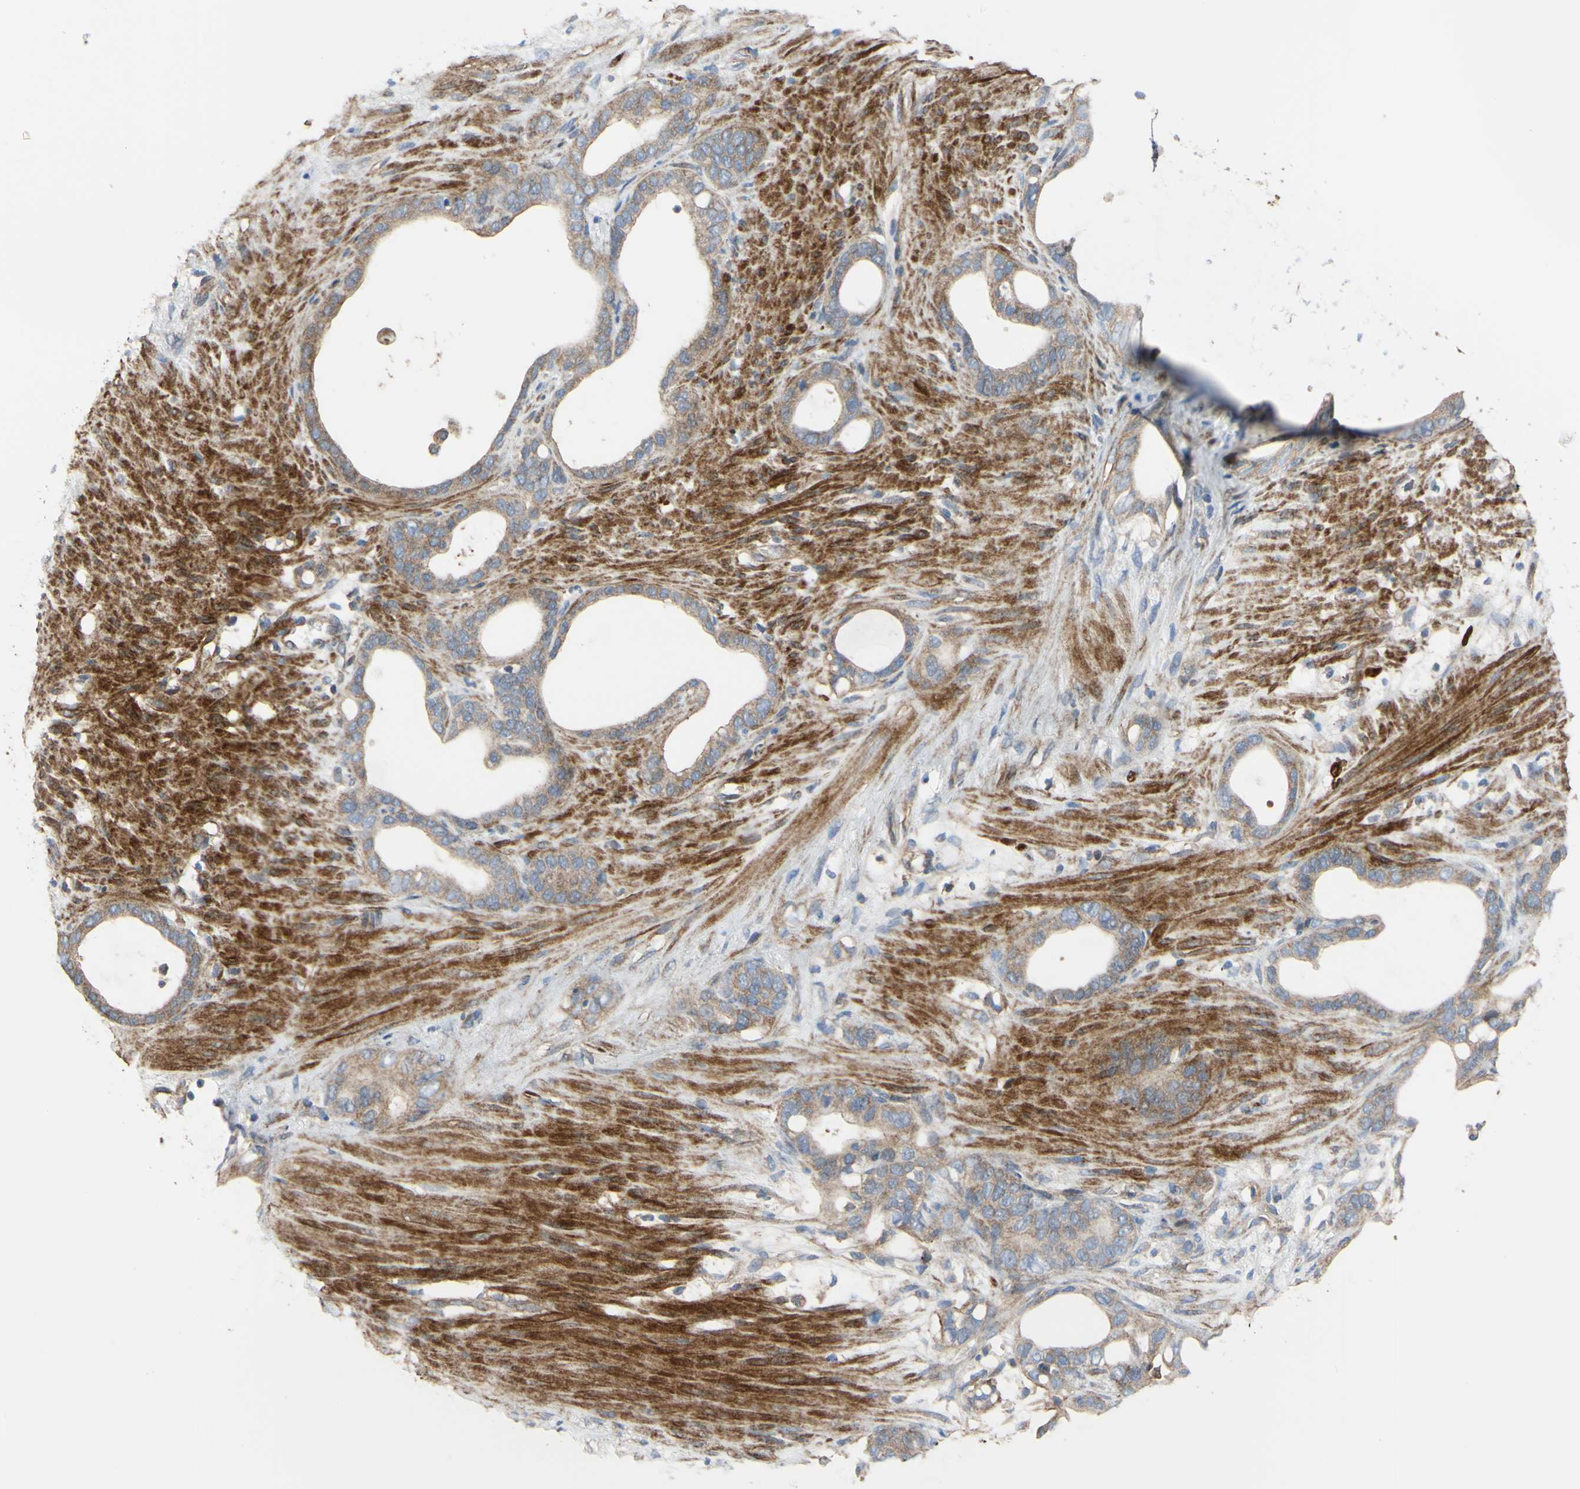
{"staining": {"intensity": "moderate", "quantity": ">75%", "location": "cytoplasmic/membranous"}, "tissue": "stomach cancer", "cell_type": "Tumor cells", "image_type": "cancer", "snomed": [{"axis": "morphology", "description": "Adenocarcinoma, NOS"}, {"axis": "topography", "description": "Stomach"}], "caption": "IHC (DAB (3,3'-diaminobenzidine)) staining of human stomach cancer (adenocarcinoma) displays moderate cytoplasmic/membranous protein expression in approximately >75% of tumor cells.", "gene": "BECN1", "patient": {"sex": "female", "age": 75}}